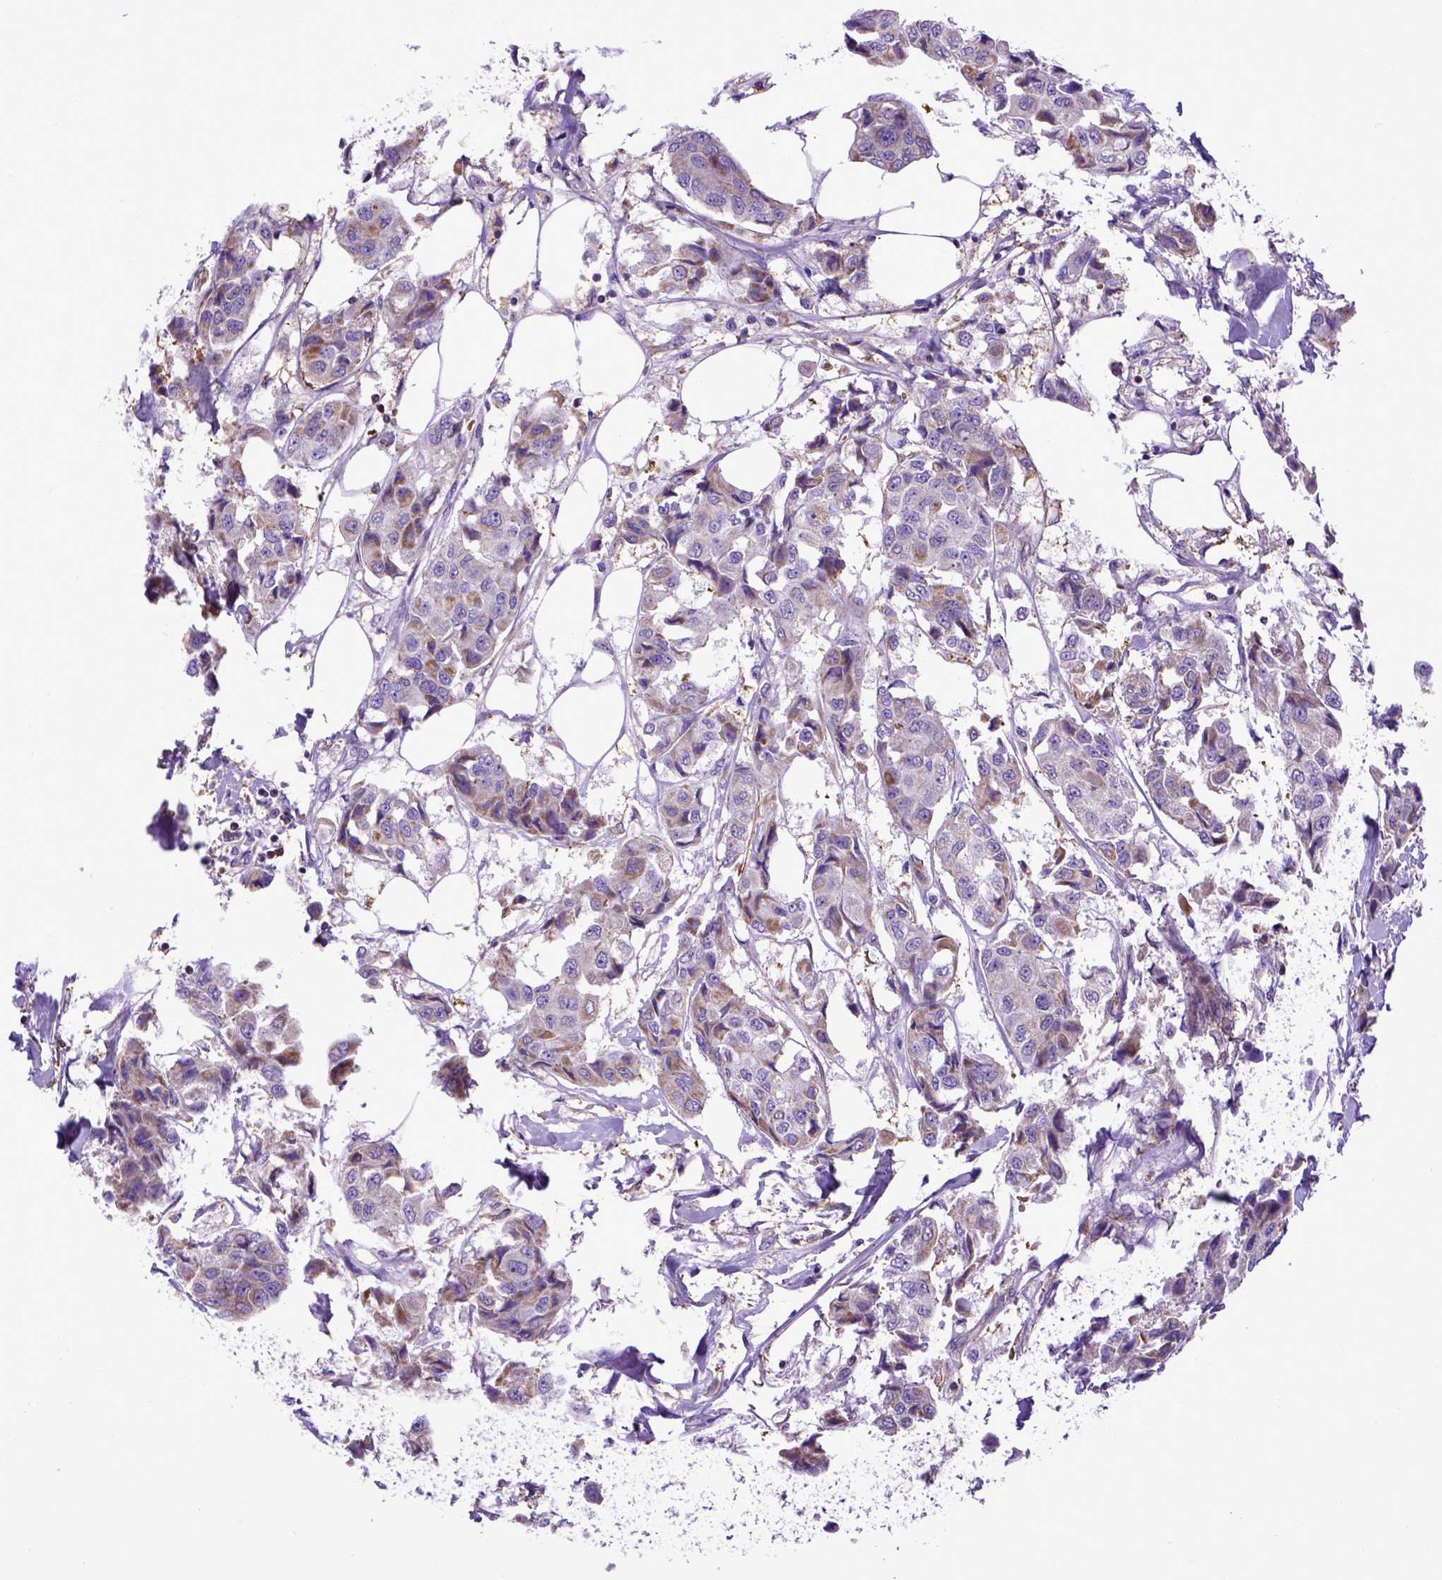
{"staining": {"intensity": "weak", "quantity": "<25%", "location": "cytoplasmic/membranous"}, "tissue": "breast cancer", "cell_type": "Tumor cells", "image_type": "cancer", "snomed": [{"axis": "morphology", "description": "Duct carcinoma"}, {"axis": "topography", "description": "Breast"}, {"axis": "topography", "description": "Lymph node"}], "caption": "Histopathology image shows no significant protein positivity in tumor cells of infiltrating ductal carcinoma (breast).", "gene": "ASAH2", "patient": {"sex": "female", "age": 80}}